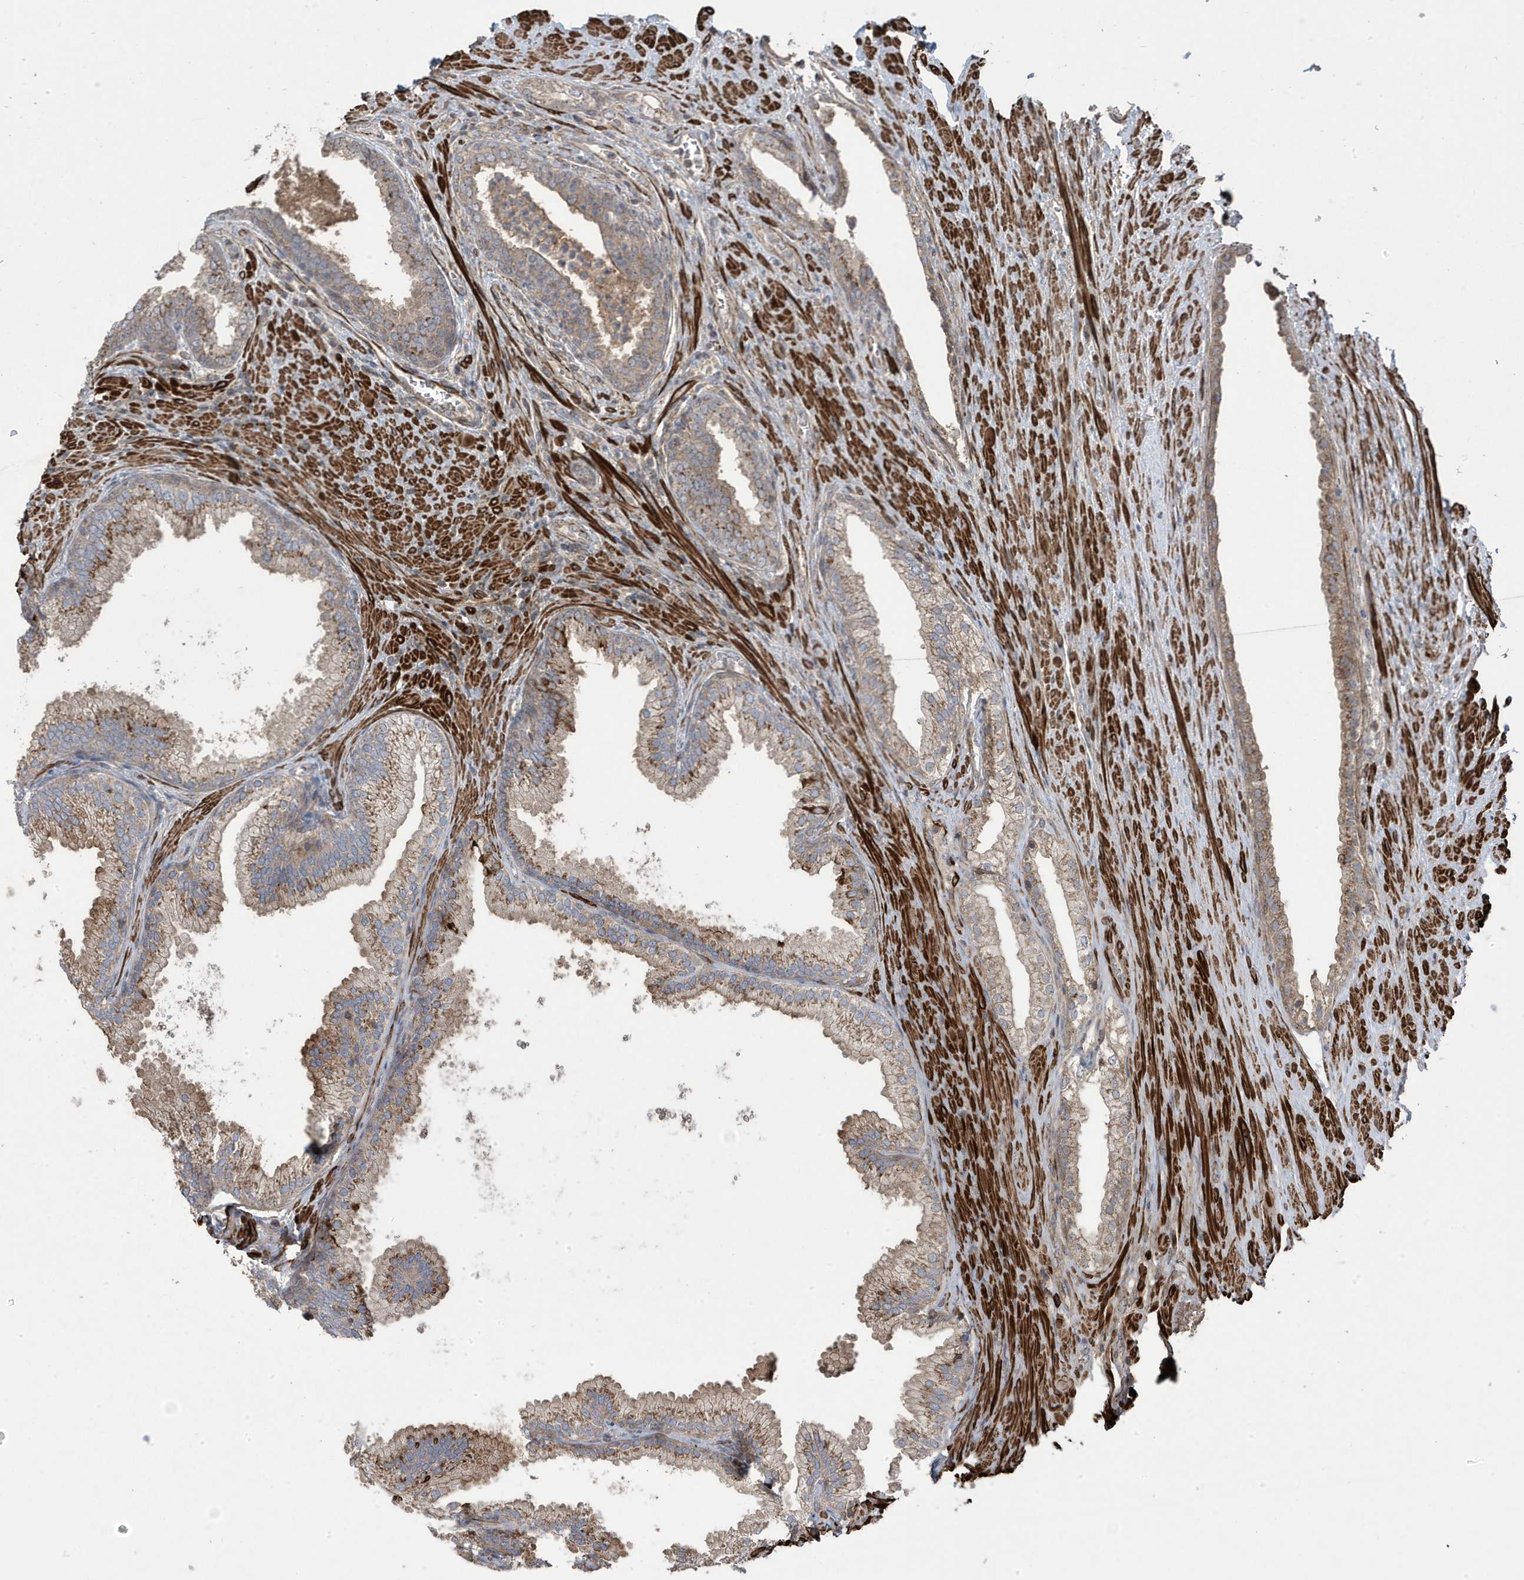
{"staining": {"intensity": "moderate", "quantity": "25%-75%", "location": "cytoplasmic/membranous"}, "tissue": "prostate", "cell_type": "Glandular cells", "image_type": "normal", "snomed": [{"axis": "morphology", "description": "Normal tissue, NOS"}, {"axis": "topography", "description": "Prostate"}], "caption": "Glandular cells exhibit medium levels of moderate cytoplasmic/membranous expression in approximately 25%-75% of cells in normal human prostate. The protein of interest is shown in brown color, while the nuclei are stained blue.", "gene": "CETN3", "patient": {"sex": "male", "age": 76}}